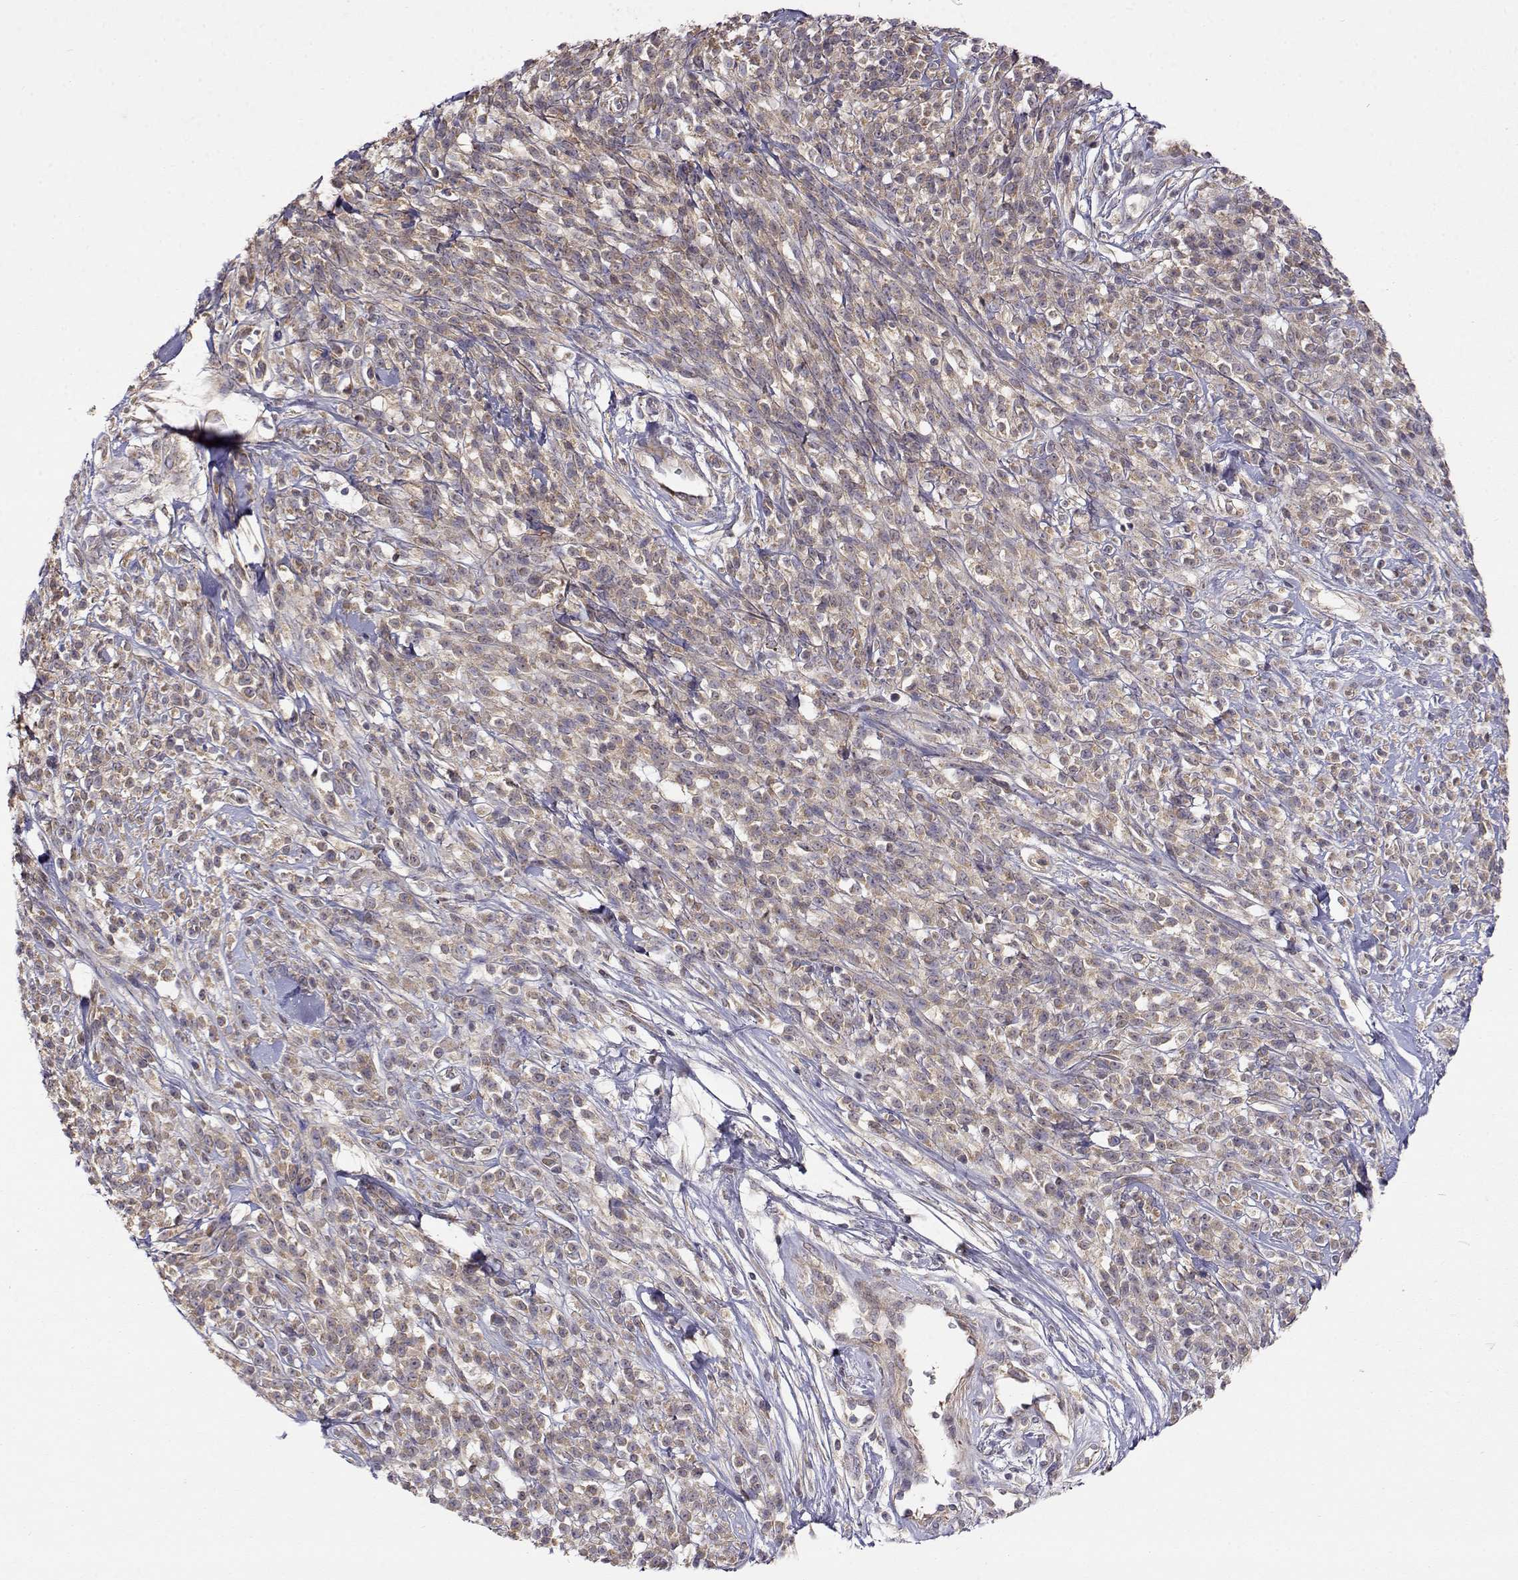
{"staining": {"intensity": "weak", "quantity": ">75%", "location": "cytoplasmic/membranous"}, "tissue": "melanoma", "cell_type": "Tumor cells", "image_type": "cancer", "snomed": [{"axis": "morphology", "description": "Malignant melanoma, NOS"}, {"axis": "topography", "description": "Skin"}, {"axis": "topography", "description": "Skin of trunk"}], "caption": "Immunohistochemistry (IHC) of melanoma reveals low levels of weak cytoplasmic/membranous positivity in approximately >75% of tumor cells.", "gene": "PAIP1", "patient": {"sex": "male", "age": 74}}